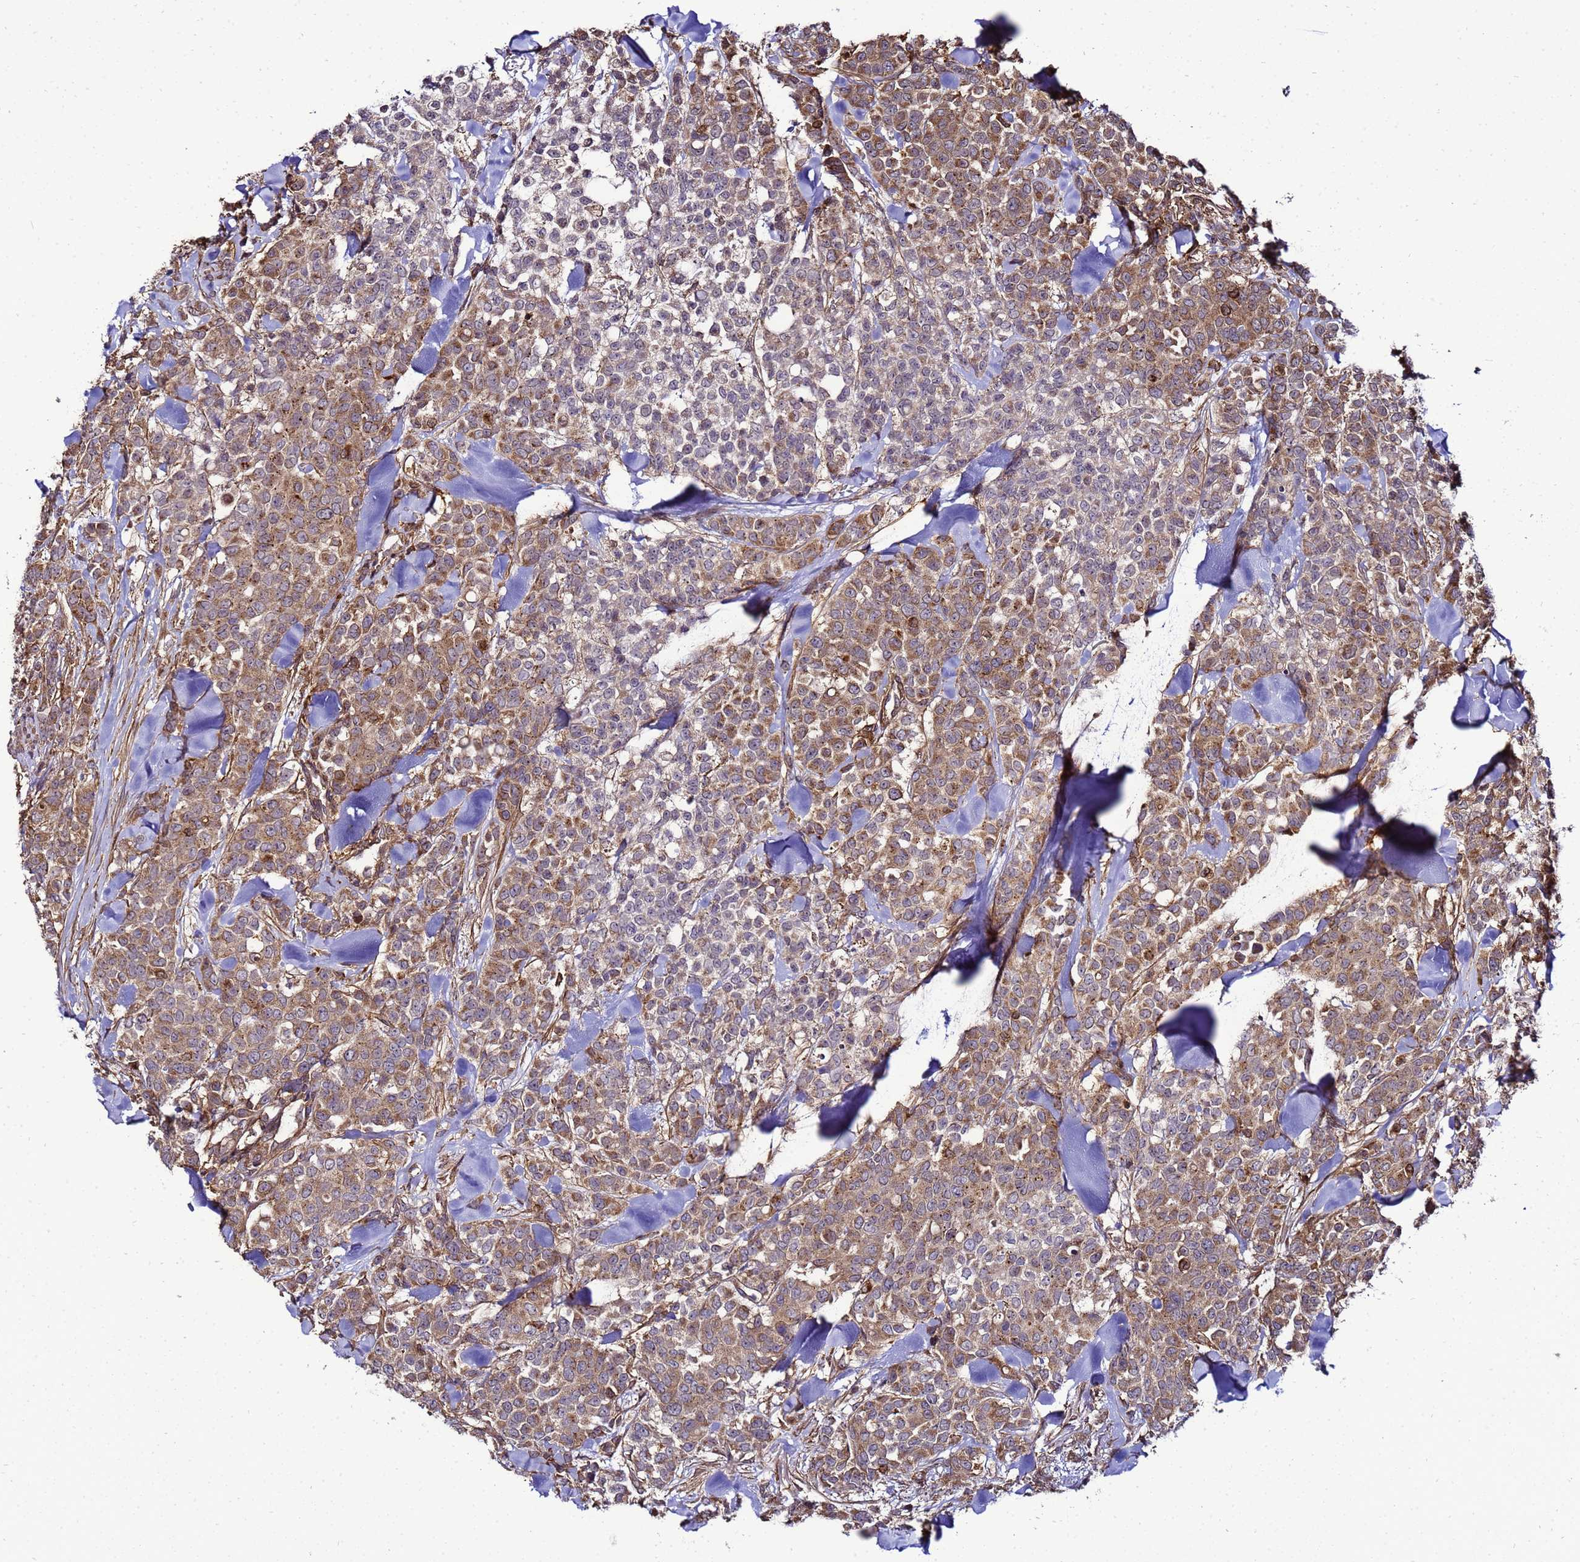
{"staining": {"intensity": "moderate", "quantity": ">75%", "location": "cytoplasmic/membranous"}, "tissue": "breast cancer", "cell_type": "Tumor cells", "image_type": "cancer", "snomed": [{"axis": "morphology", "description": "Lobular carcinoma"}, {"axis": "topography", "description": "Breast"}], "caption": "Immunohistochemical staining of human breast lobular carcinoma displays medium levels of moderate cytoplasmic/membranous protein expression in about >75% of tumor cells.", "gene": "TRABD", "patient": {"sex": "female", "age": 91}}